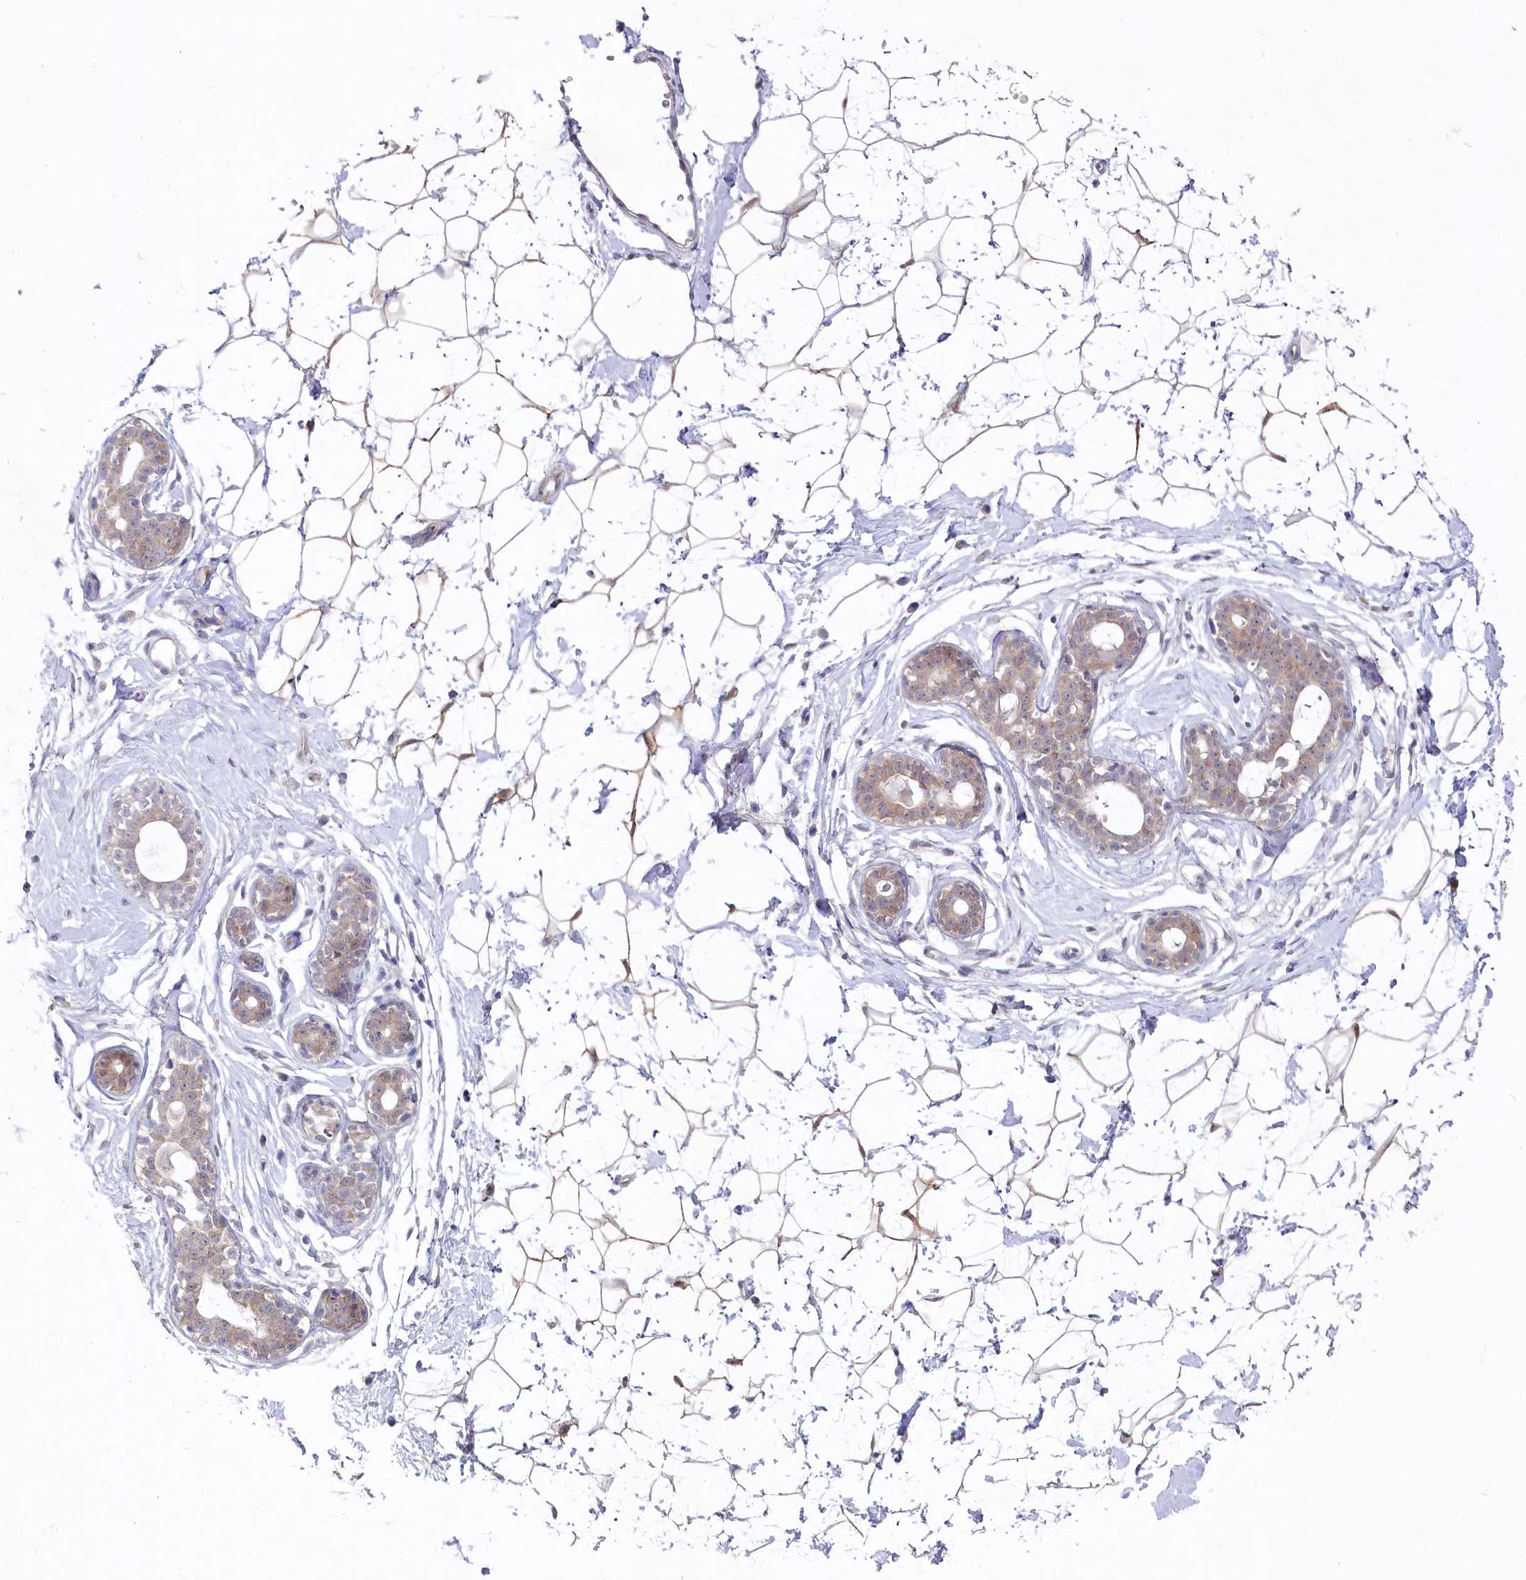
{"staining": {"intensity": "moderate", "quantity": ">75%", "location": "cytoplasmic/membranous"}, "tissue": "breast", "cell_type": "Adipocytes", "image_type": "normal", "snomed": [{"axis": "morphology", "description": "Normal tissue, NOS"}, {"axis": "morphology", "description": "Adenoma, NOS"}, {"axis": "topography", "description": "Breast"}], "caption": "Protein staining of normal breast demonstrates moderate cytoplasmic/membranous staining in about >75% of adipocytes. The staining was performed using DAB, with brown indicating positive protein expression. Nuclei are stained blue with hematoxylin.", "gene": "AAMDC", "patient": {"sex": "female", "age": 23}}